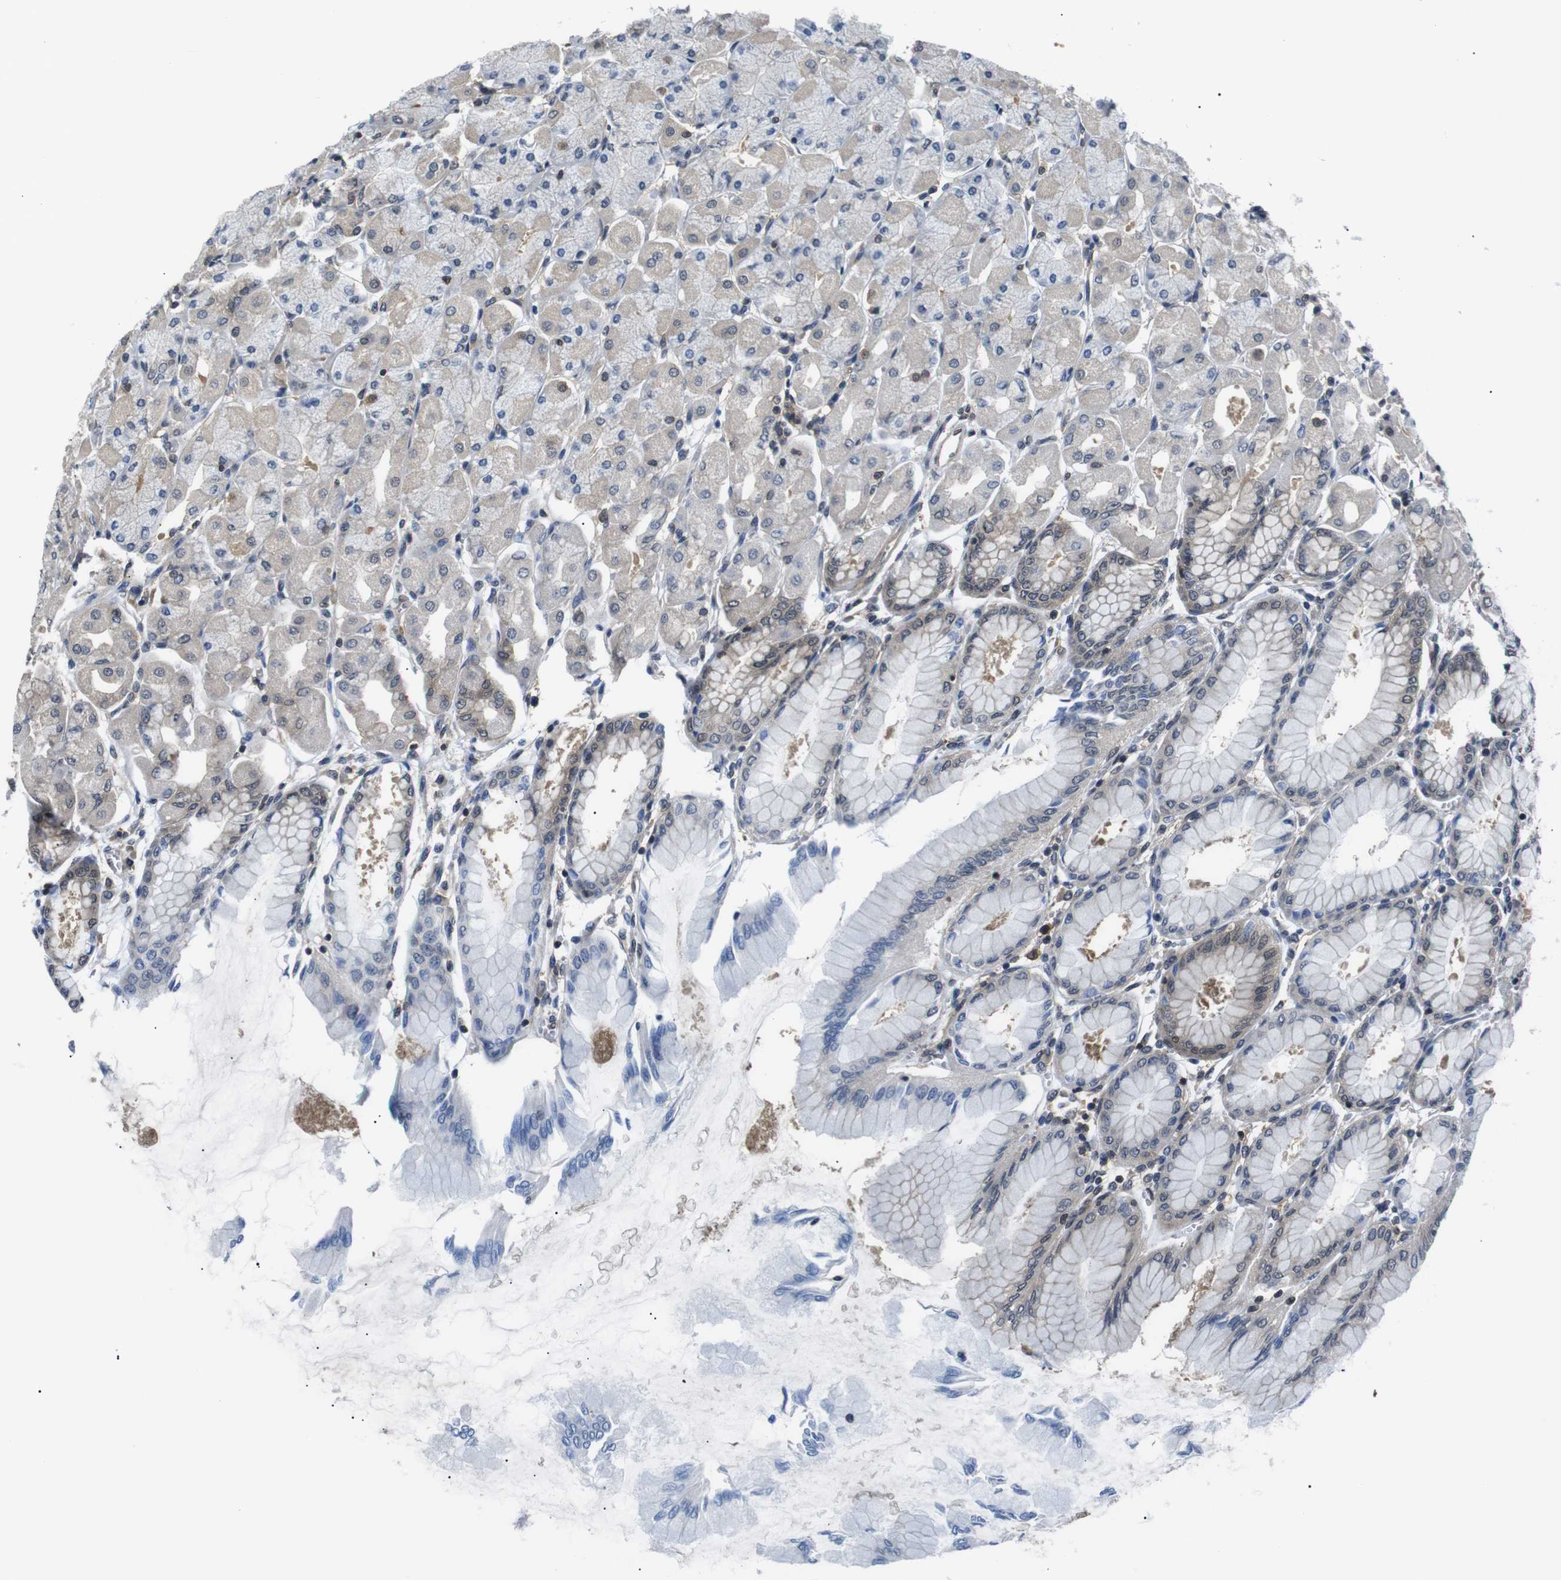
{"staining": {"intensity": "moderate", "quantity": "25%-75%", "location": "cytoplasmic/membranous,nuclear"}, "tissue": "stomach", "cell_type": "Glandular cells", "image_type": "normal", "snomed": [{"axis": "morphology", "description": "Normal tissue, NOS"}, {"axis": "topography", "description": "Stomach, upper"}], "caption": "Protein expression analysis of unremarkable stomach reveals moderate cytoplasmic/membranous,nuclear staining in about 25%-75% of glandular cells.", "gene": "UBXN1", "patient": {"sex": "female", "age": 56}}